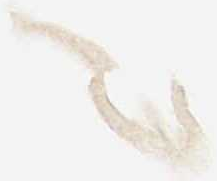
{"staining": {"intensity": "weak", "quantity": "<25%", "location": "cytoplasmic/membranous"}, "tissue": "adipose tissue", "cell_type": "Adipocytes", "image_type": "normal", "snomed": [{"axis": "morphology", "description": "Normal tissue, NOS"}, {"axis": "topography", "description": "Breast"}], "caption": "IHC of normal adipose tissue demonstrates no expression in adipocytes.", "gene": "BCL6", "patient": {"sex": "female", "age": 45}}